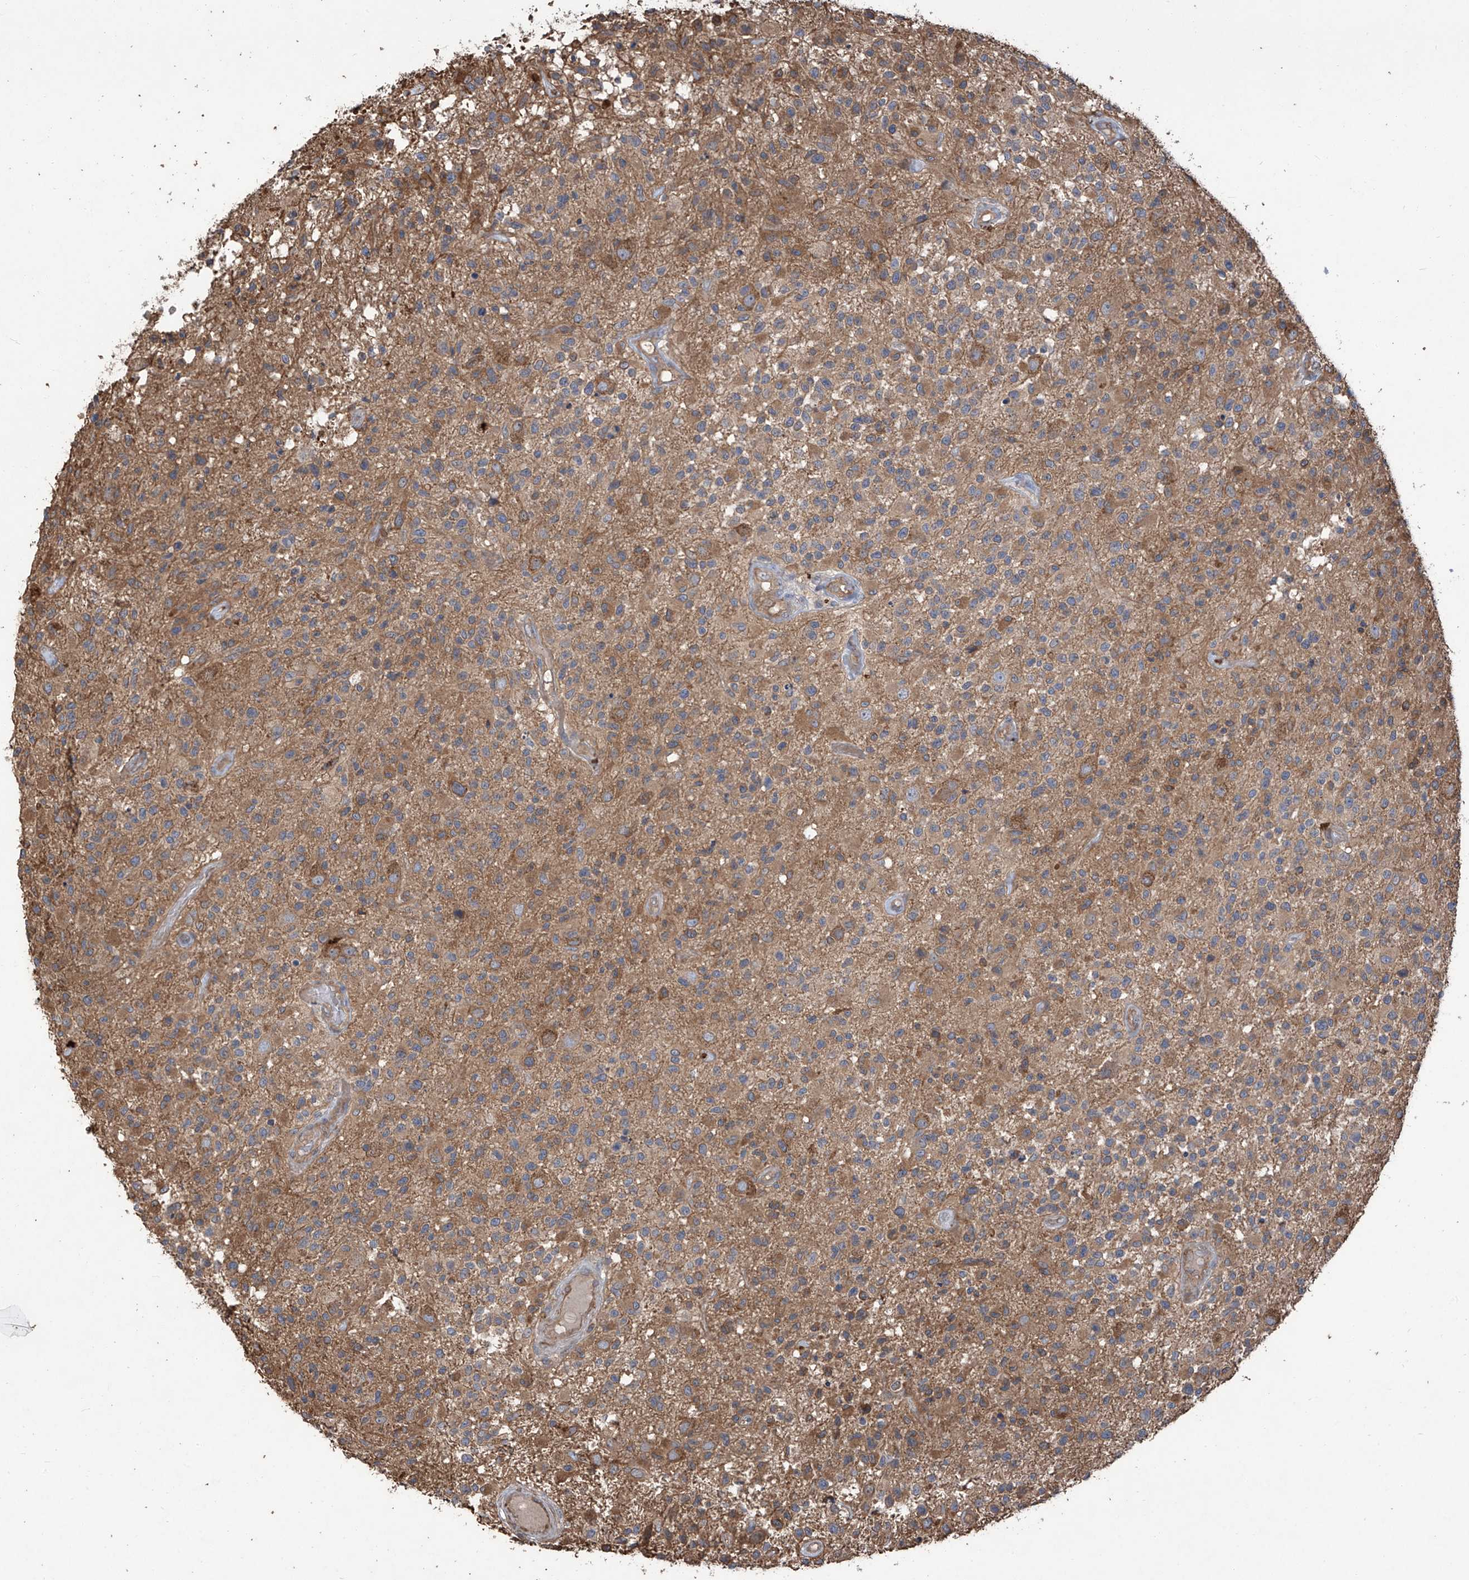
{"staining": {"intensity": "moderate", "quantity": "25%-75%", "location": "cytoplasmic/membranous"}, "tissue": "glioma", "cell_type": "Tumor cells", "image_type": "cancer", "snomed": [{"axis": "morphology", "description": "Glioma, malignant, High grade"}, {"axis": "morphology", "description": "Glioblastoma, NOS"}, {"axis": "topography", "description": "Brain"}], "caption": "Tumor cells display medium levels of moderate cytoplasmic/membranous positivity in approximately 25%-75% of cells in glioma.", "gene": "AGBL5", "patient": {"sex": "male", "age": 60}}